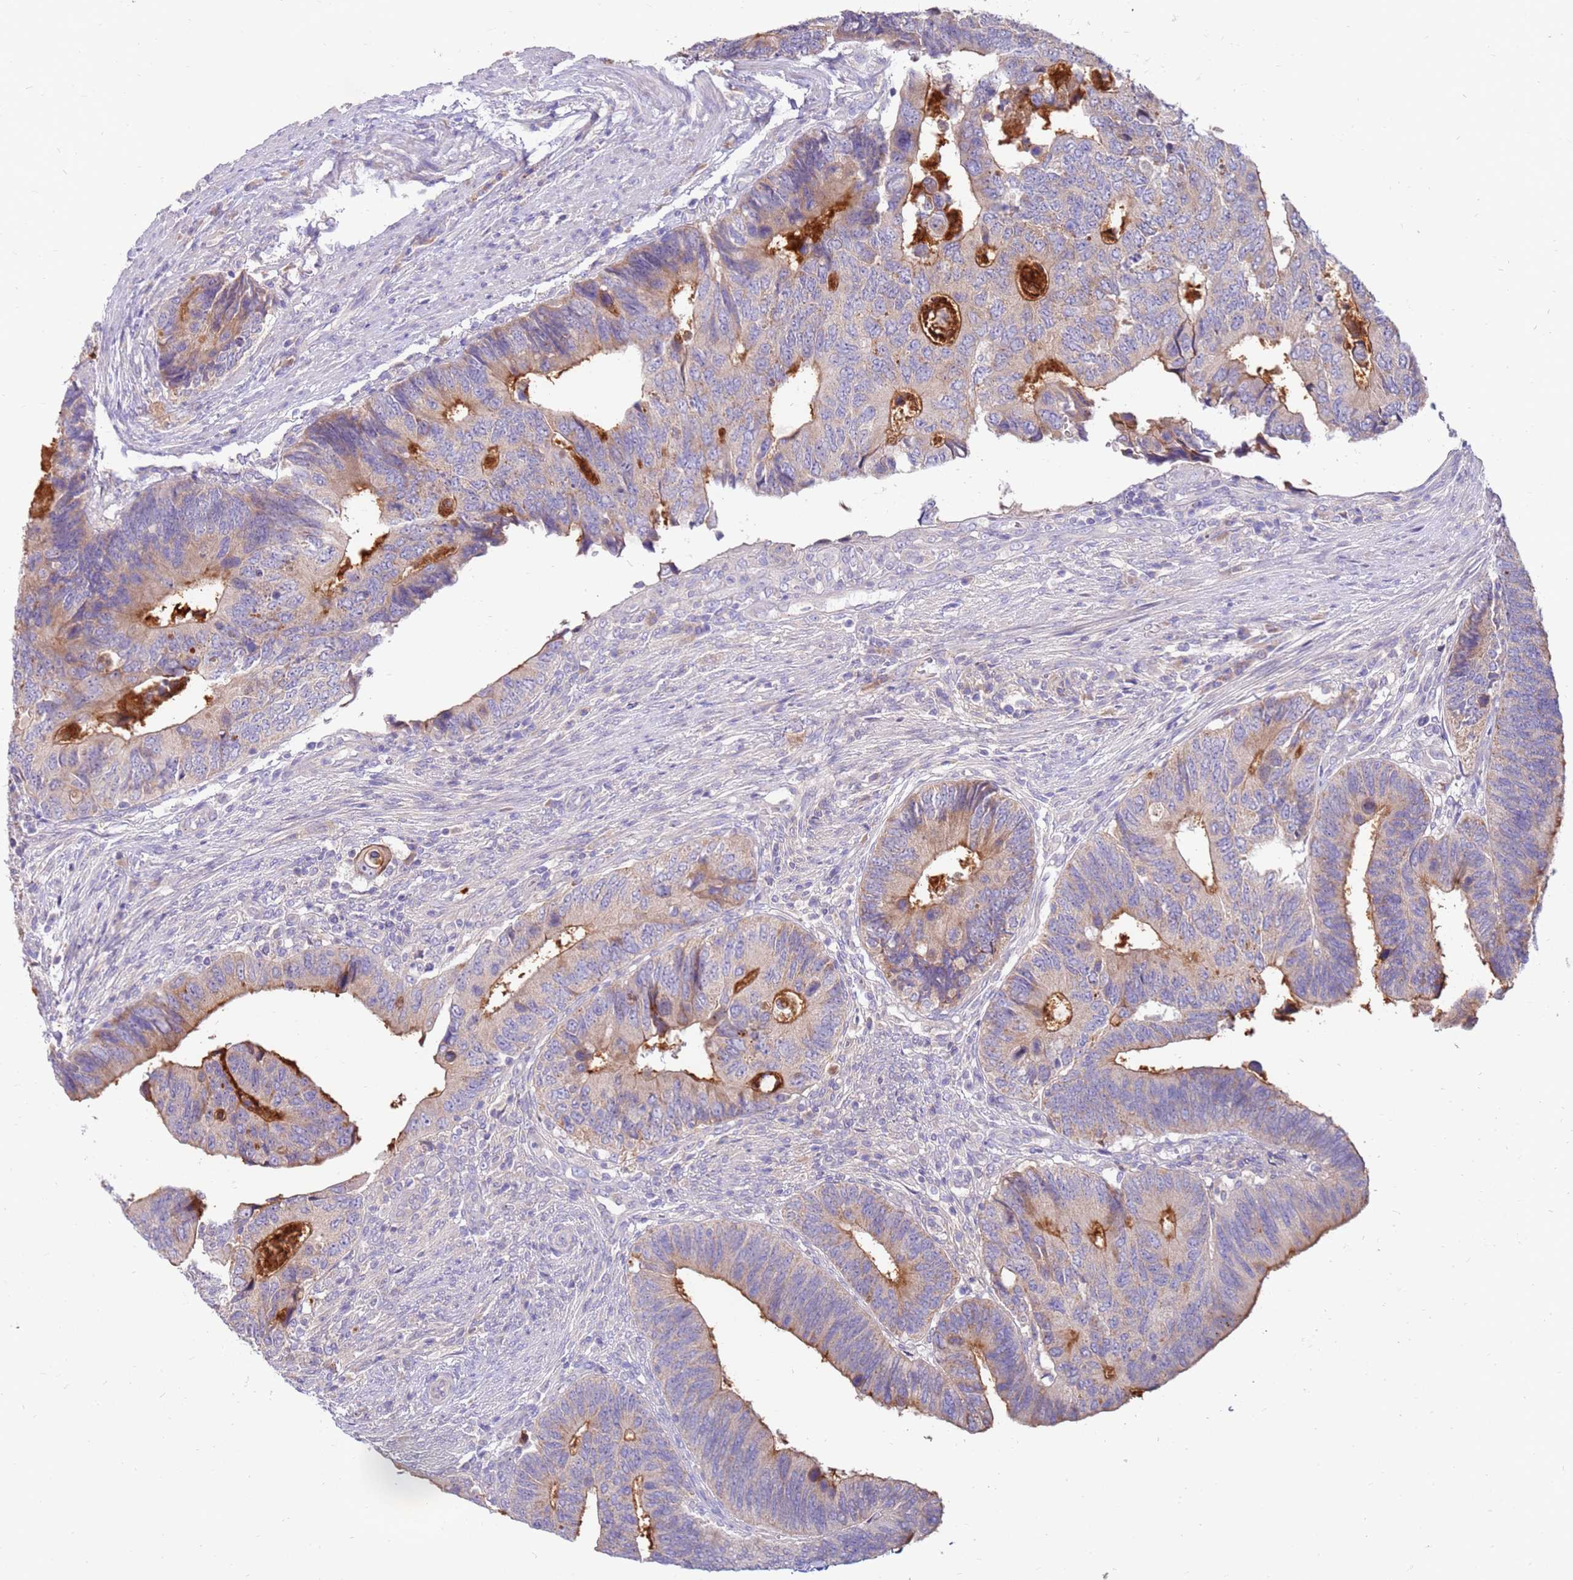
{"staining": {"intensity": "moderate", "quantity": "25%-75%", "location": "cytoplasmic/membranous"}, "tissue": "colorectal cancer", "cell_type": "Tumor cells", "image_type": "cancer", "snomed": [{"axis": "morphology", "description": "Adenocarcinoma, NOS"}, {"axis": "topography", "description": "Colon"}], "caption": "The photomicrograph exhibits staining of colorectal adenocarcinoma, revealing moderate cytoplasmic/membranous protein expression (brown color) within tumor cells.", "gene": "SLC44A4", "patient": {"sex": "male", "age": 87}}